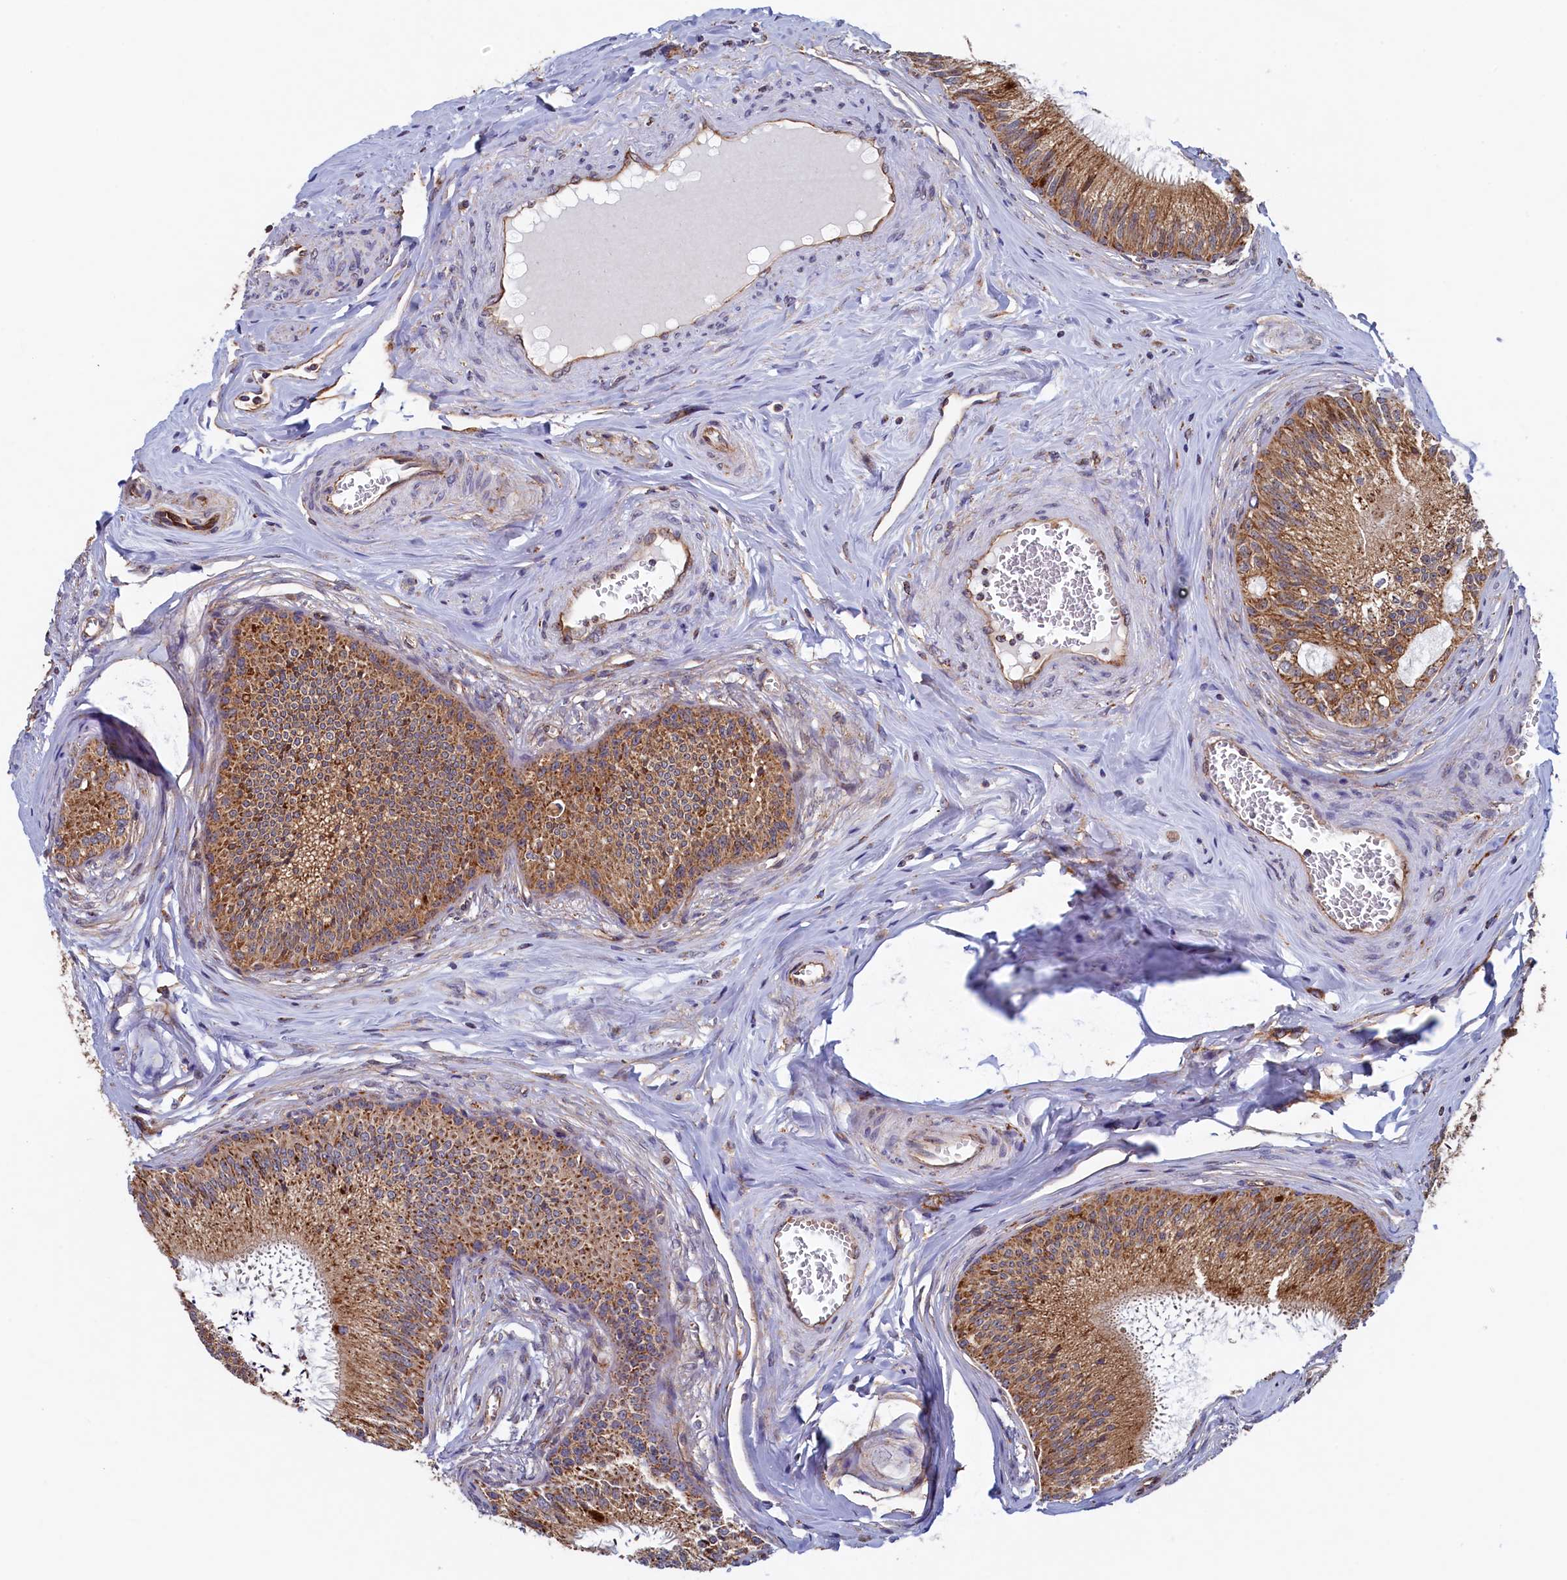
{"staining": {"intensity": "moderate", "quantity": ">75%", "location": "cytoplasmic/membranous"}, "tissue": "epididymis", "cell_type": "Glandular cells", "image_type": "normal", "snomed": [{"axis": "morphology", "description": "Normal tissue, NOS"}, {"axis": "topography", "description": "Epididymis"}], "caption": "Epididymis stained with IHC demonstrates moderate cytoplasmic/membranous positivity in approximately >75% of glandular cells. Immunohistochemistry stains the protein of interest in brown and the nuclei are stained blue.", "gene": "UBE3B", "patient": {"sex": "male", "age": 46}}